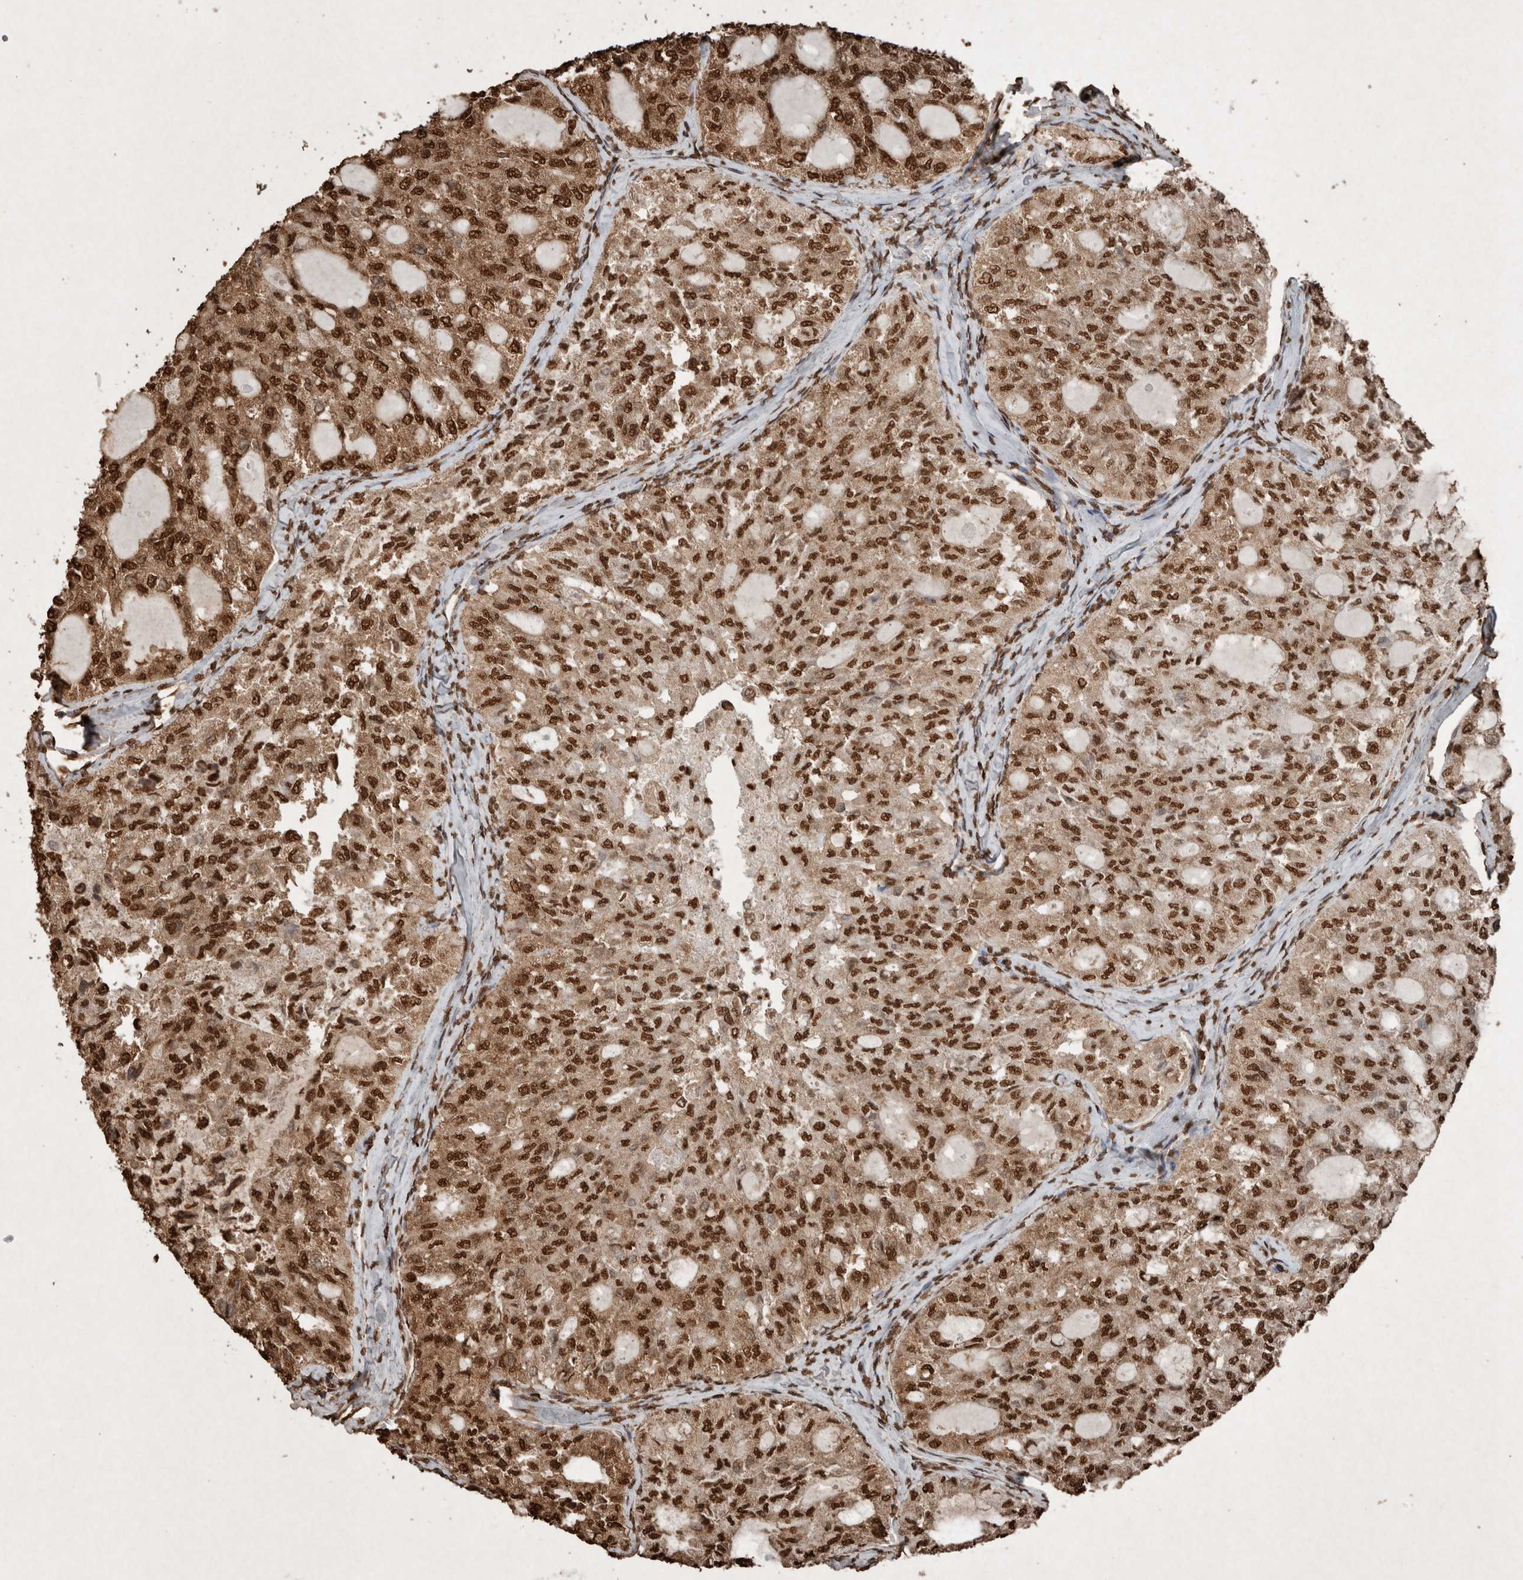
{"staining": {"intensity": "strong", "quantity": ">75%", "location": "cytoplasmic/membranous,nuclear"}, "tissue": "thyroid cancer", "cell_type": "Tumor cells", "image_type": "cancer", "snomed": [{"axis": "morphology", "description": "Follicular adenoma carcinoma, NOS"}, {"axis": "topography", "description": "Thyroid gland"}], "caption": "Immunohistochemistry of human follicular adenoma carcinoma (thyroid) reveals high levels of strong cytoplasmic/membranous and nuclear expression in approximately >75% of tumor cells.", "gene": "FSTL3", "patient": {"sex": "male", "age": 75}}